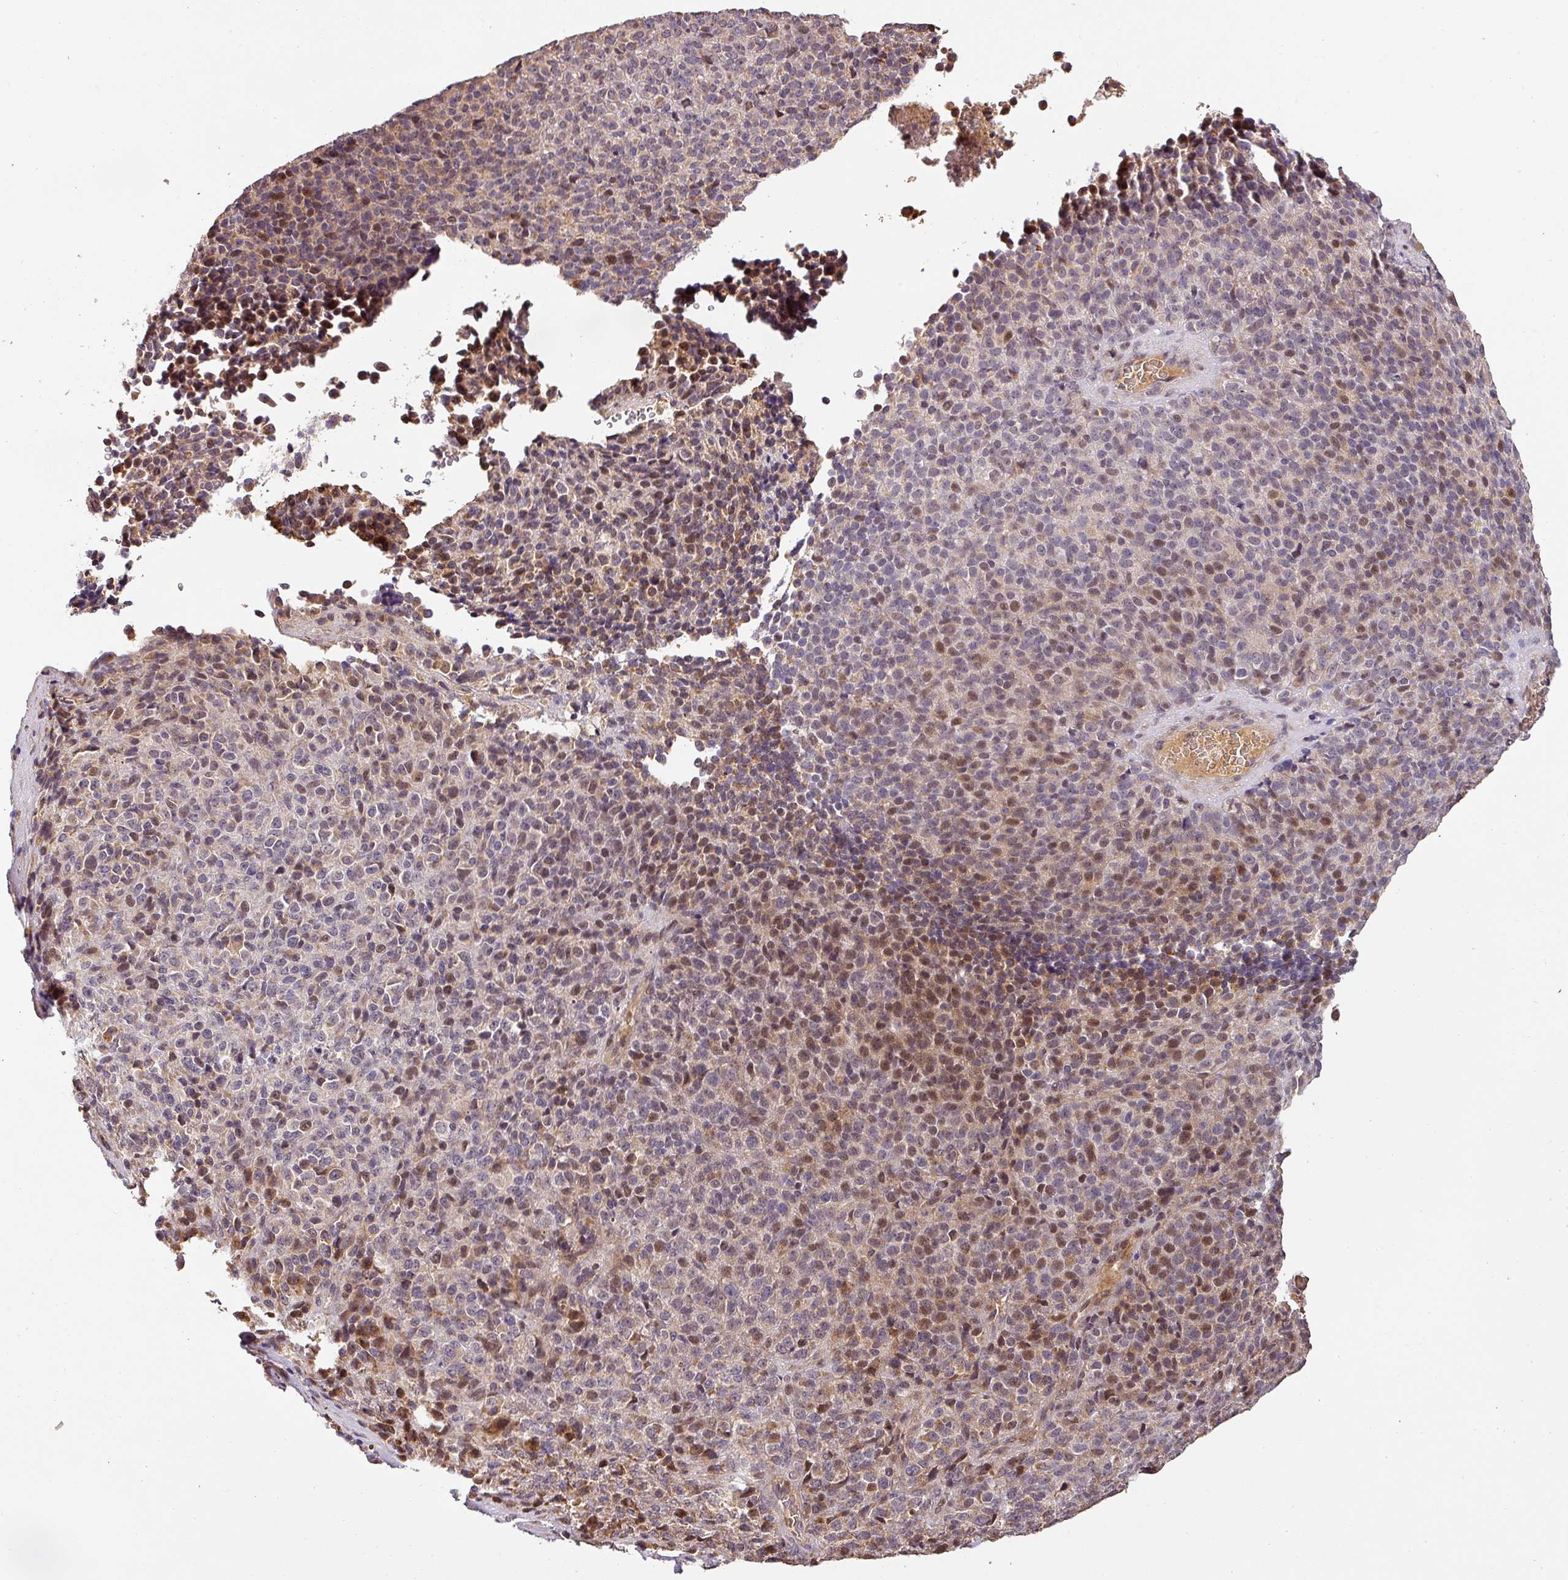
{"staining": {"intensity": "moderate", "quantity": "<25%", "location": "cytoplasmic/membranous,nuclear"}, "tissue": "melanoma", "cell_type": "Tumor cells", "image_type": "cancer", "snomed": [{"axis": "morphology", "description": "Malignant melanoma, Metastatic site"}, {"axis": "topography", "description": "Brain"}], "caption": "Melanoma stained with immunohistochemistry shows moderate cytoplasmic/membranous and nuclear expression in approximately <25% of tumor cells.", "gene": "BPIFB3", "patient": {"sex": "female", "age": 56}}